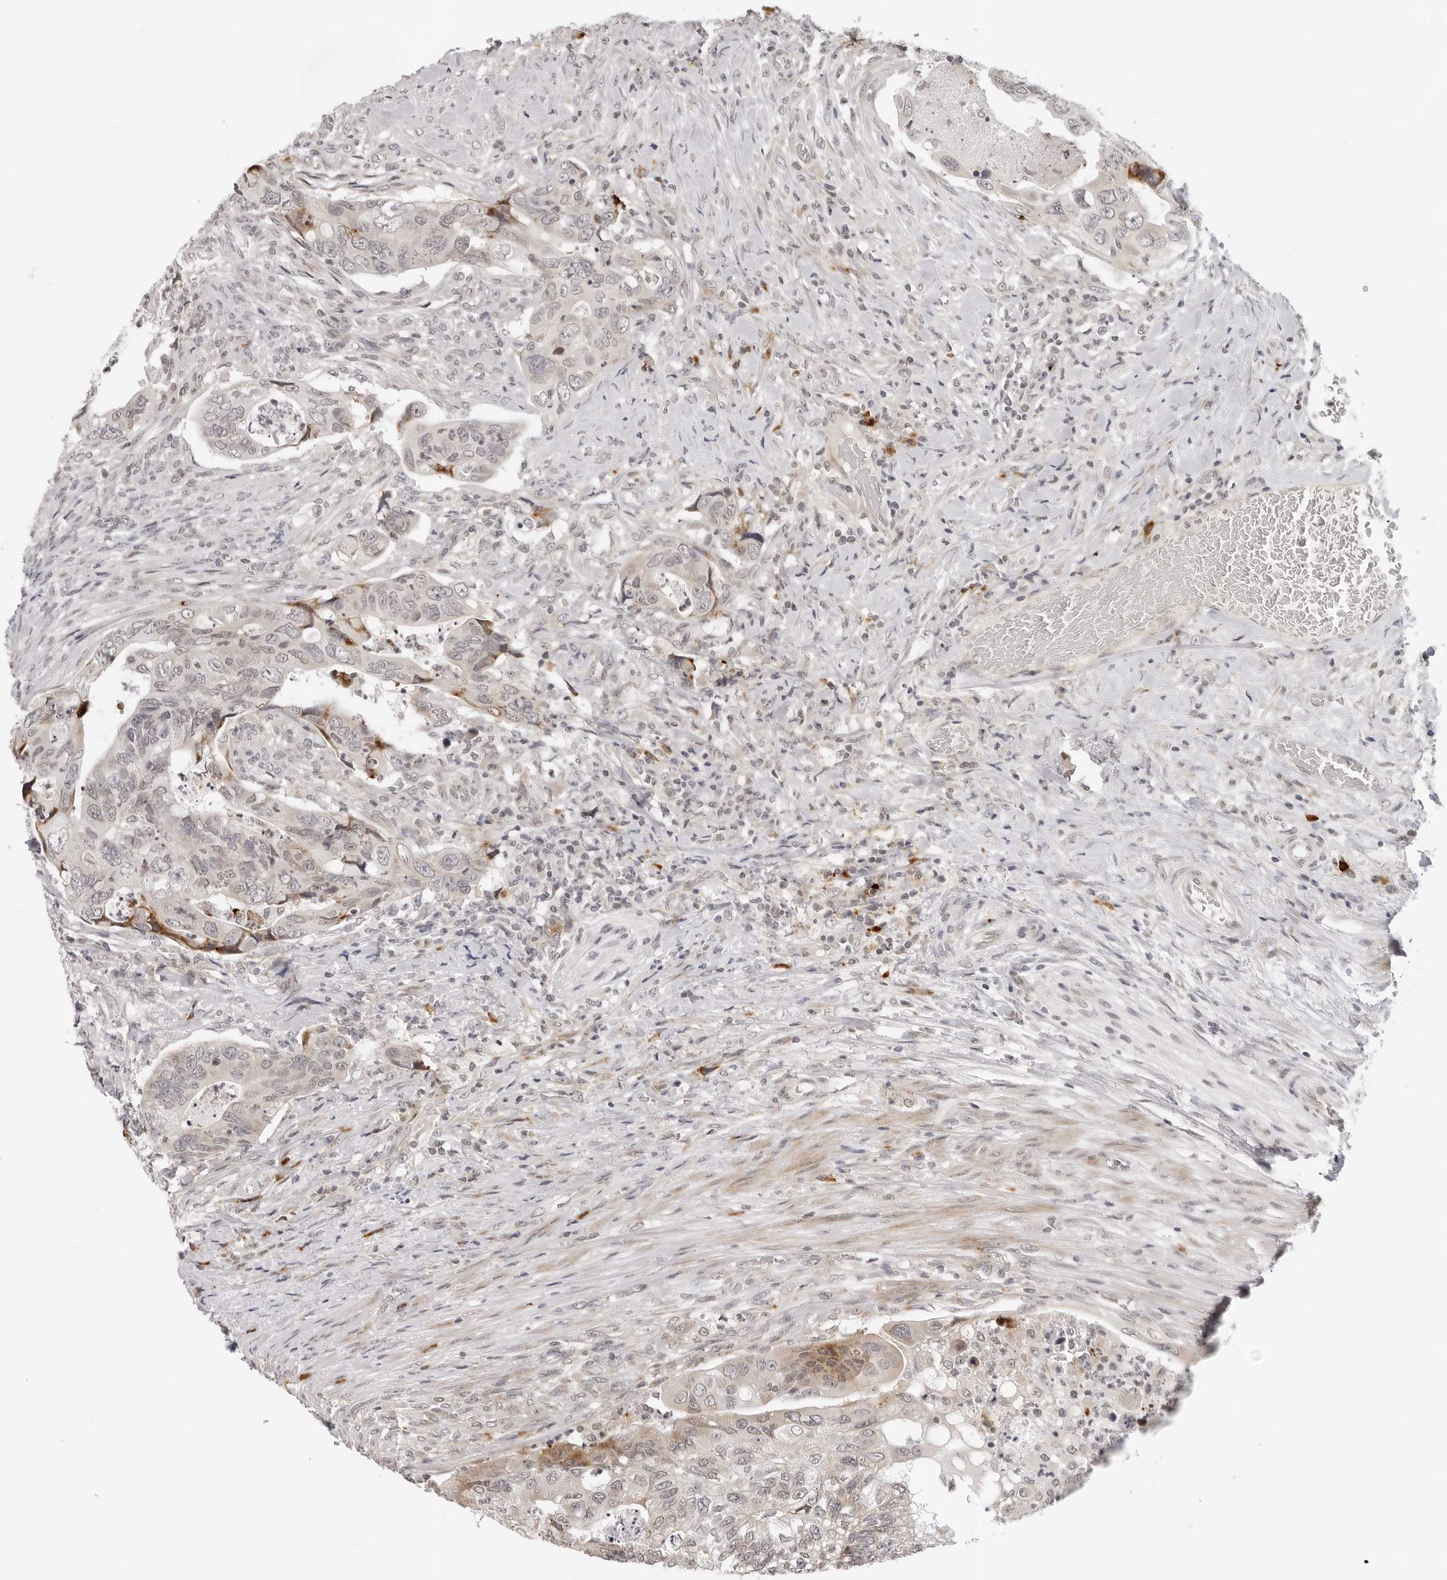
{"staining": {"intensity": "moderate", "quantity": "<25%", "location": "cytoplasmic/membranous"}, "tissue": "colorectal cancer", "cell_type": "Tumor cells", "image_type": "cancer", "snomed": [{"axis": "morphology", "description": "Adenocarcinoma, NOS"}, {"axis": "topography", "description": "Rectum"}], "caption": "Immunohistochemical staining of human colorectal adenocarcinoma exhibits low levels of moderate cytoplasmic/membranous protein expression in about <25% of tumor cells.", "gene": "IL17RA", "patient": {"sex": "male", "age": 63}}